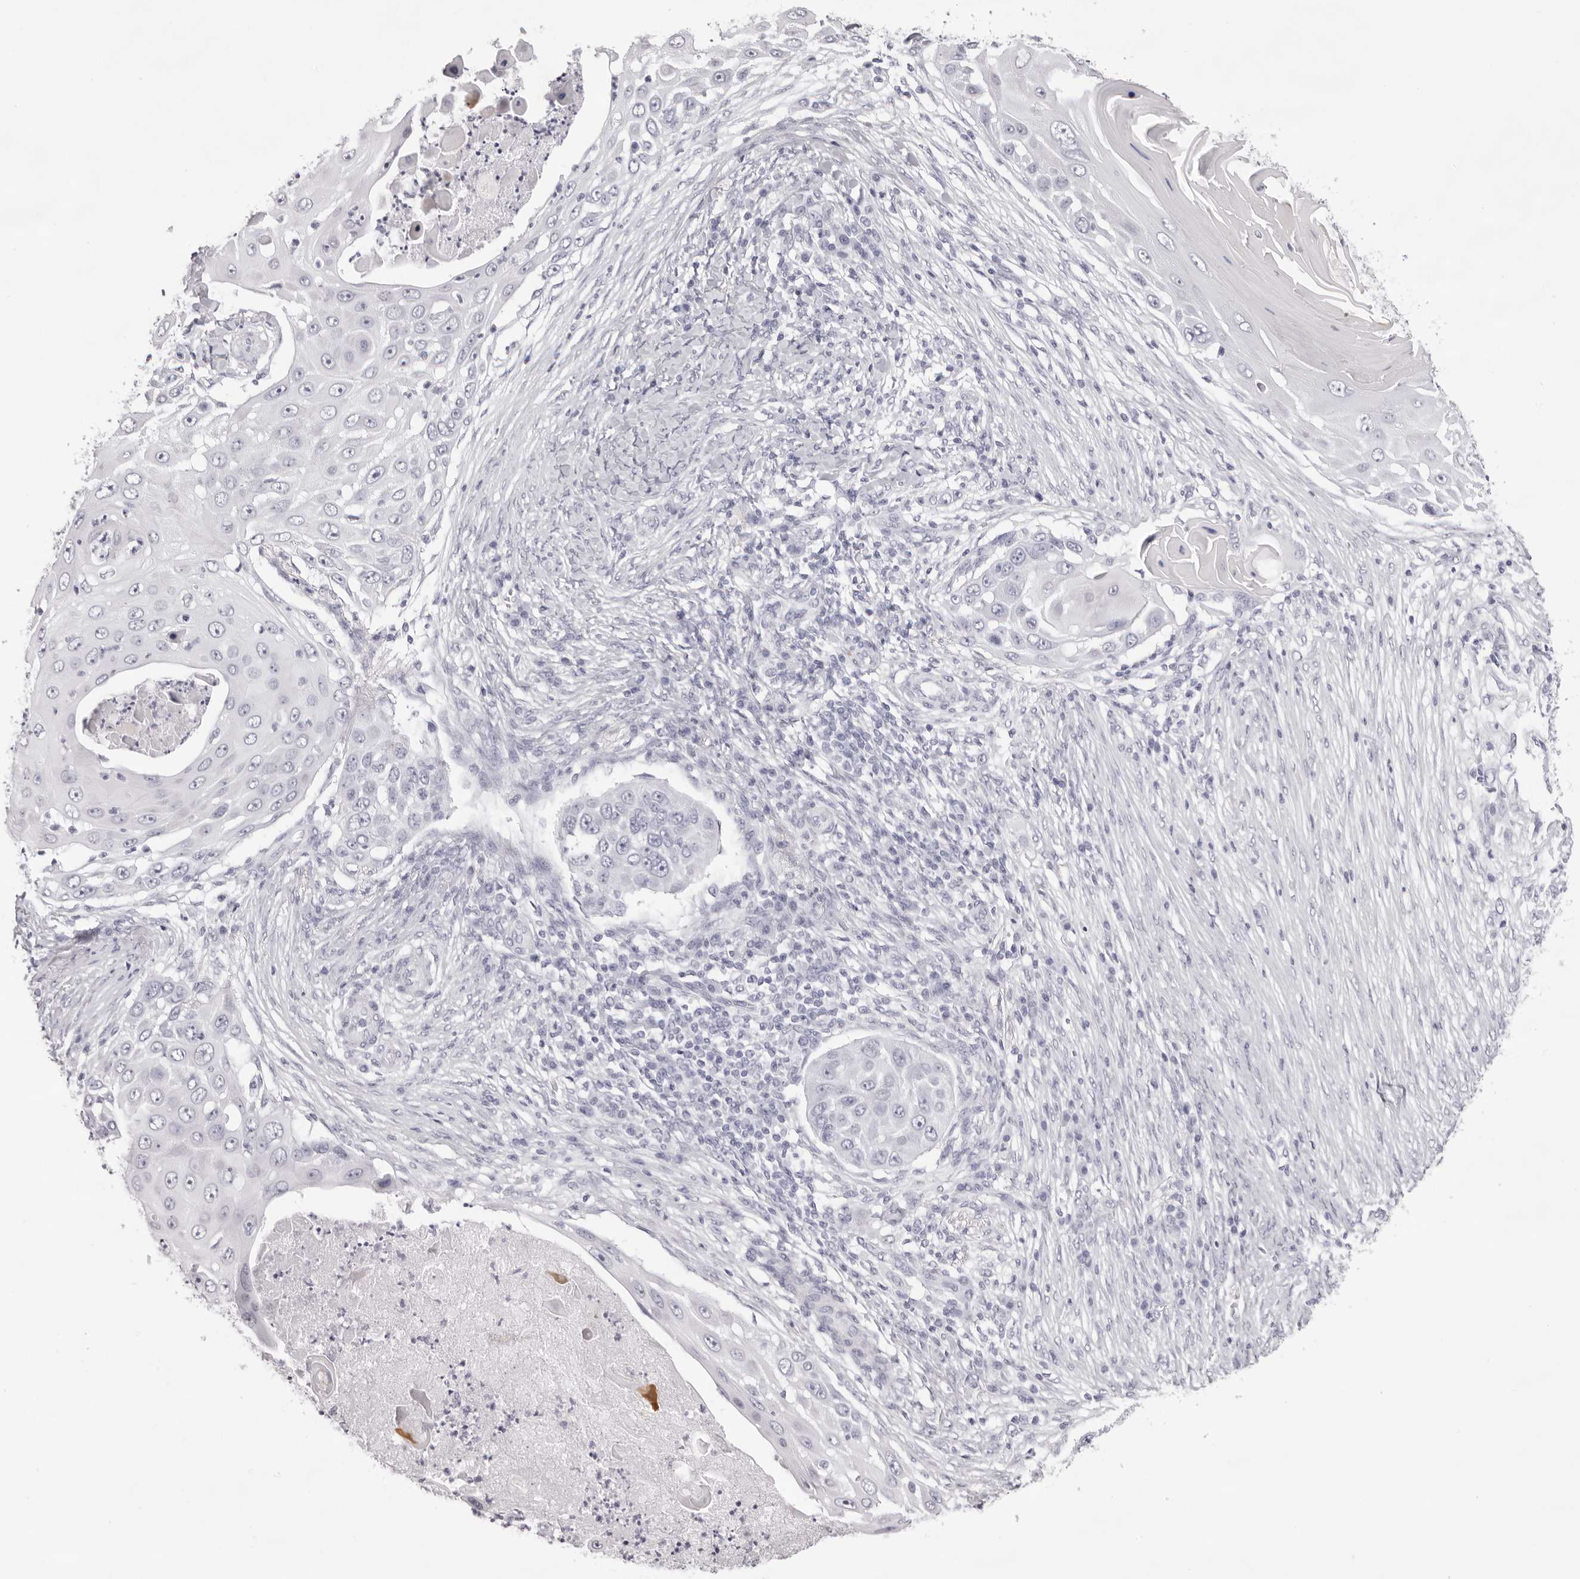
{"staining": {"intensity": "negative", "quantity": "none", "location": "none"}, "tissue": "skin cancer", "cell_type": "Tumor cells", "image_type": "cancer", "snomed": [{"axis": "morphology", "description": "Squamous cell carcinoma, NOS"}, {"axis": "topography", "description": "Skin"}], "caption": "An IHC image of skin squamous cell carcinoma is shown. There is no staining in tumor cells of skin squamous cell carcinoma.", "gene": "SPTA1", "patient": {"sex": "female", "age": 44}}